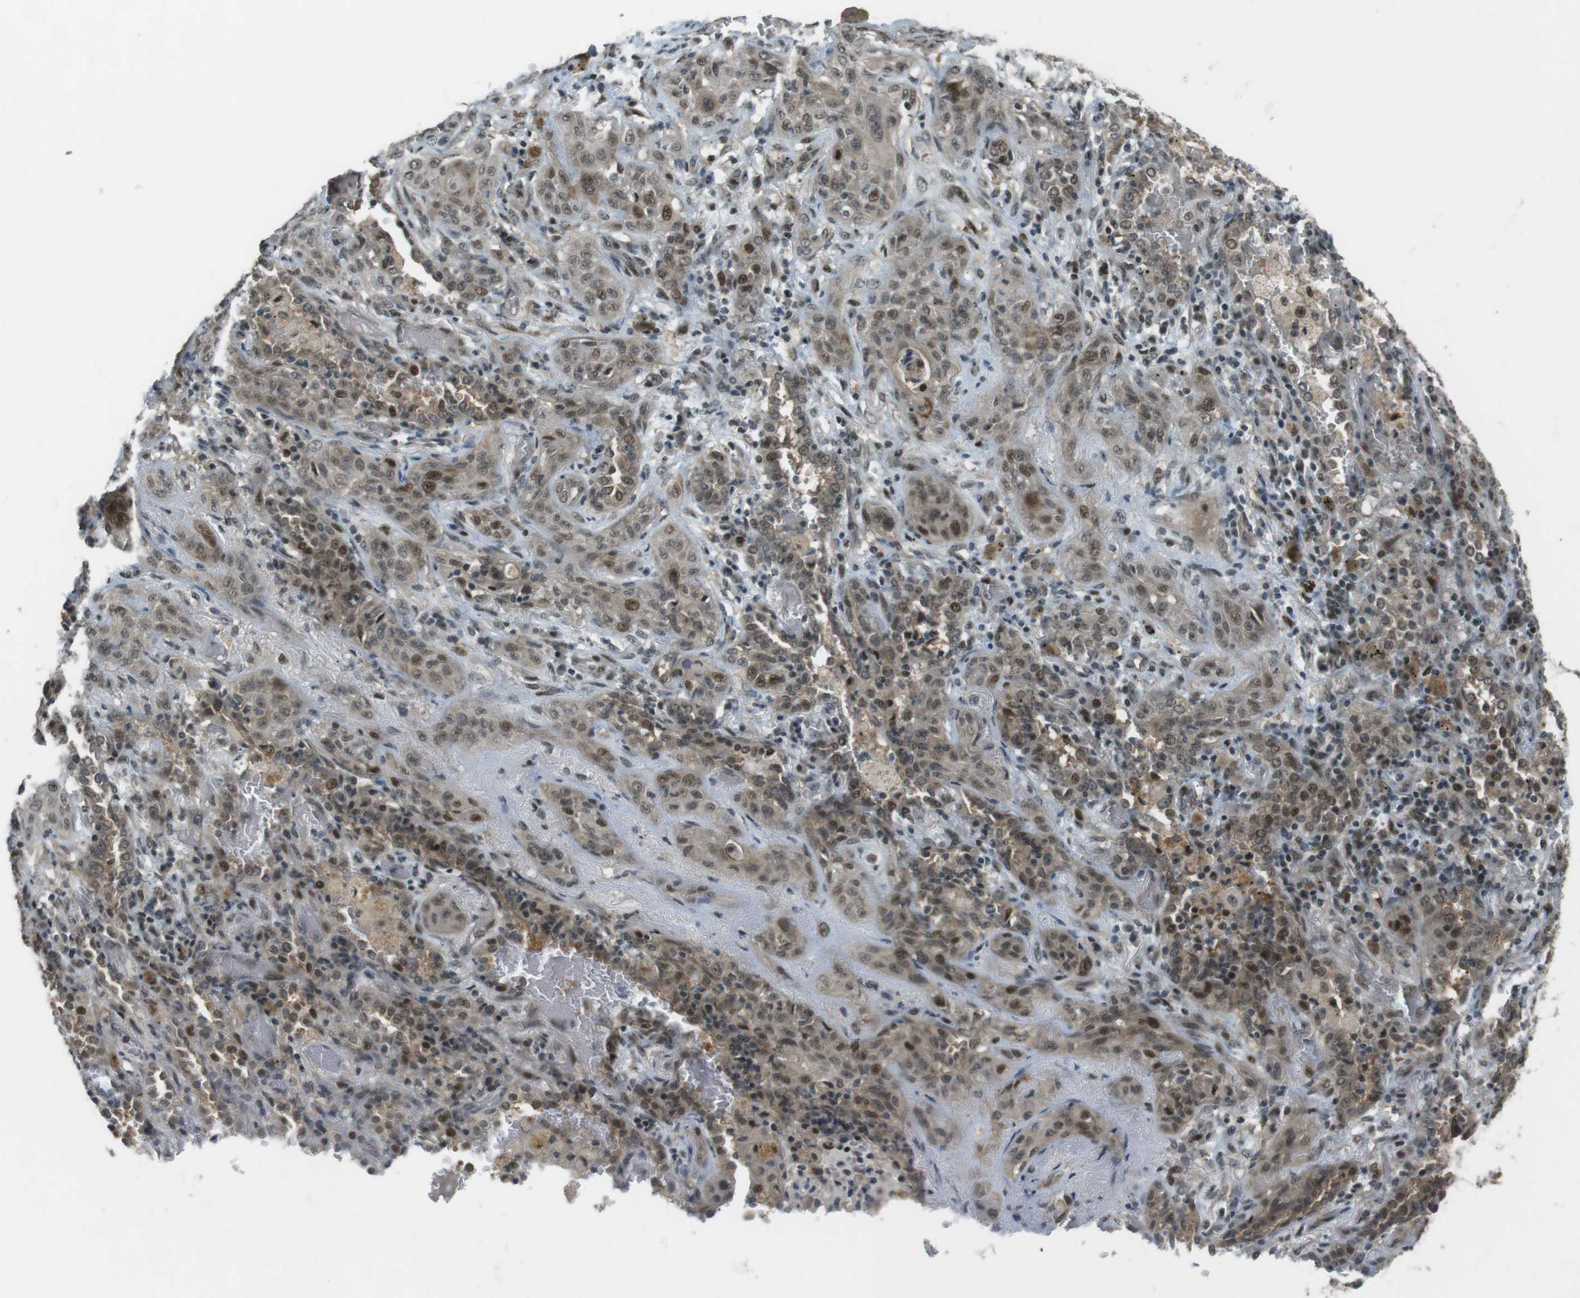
{"staining": {"intensity": "moderate", "quantity": "25%-75%", "location": "cytoplasmic/membranous,nuclear"}, "tissue": "lung cancer", "cell_type": "Tumor cells", "image_type": "cancer", "snomed": [{"axis": "morphology", "description": "Squamous cell carcinoma, NOS"}, {"axis": "topography", "description": "Lung"}], "caption": "Immunohistochemical staining of lung squamous cell carcinoma reveals medium levels of moderate cytoplasmic/membranous and nuclear expression in about 25%-75% of tumor cells.", "gene": "SLITRK5", "patient": {"sex": "female", "age": 47}}